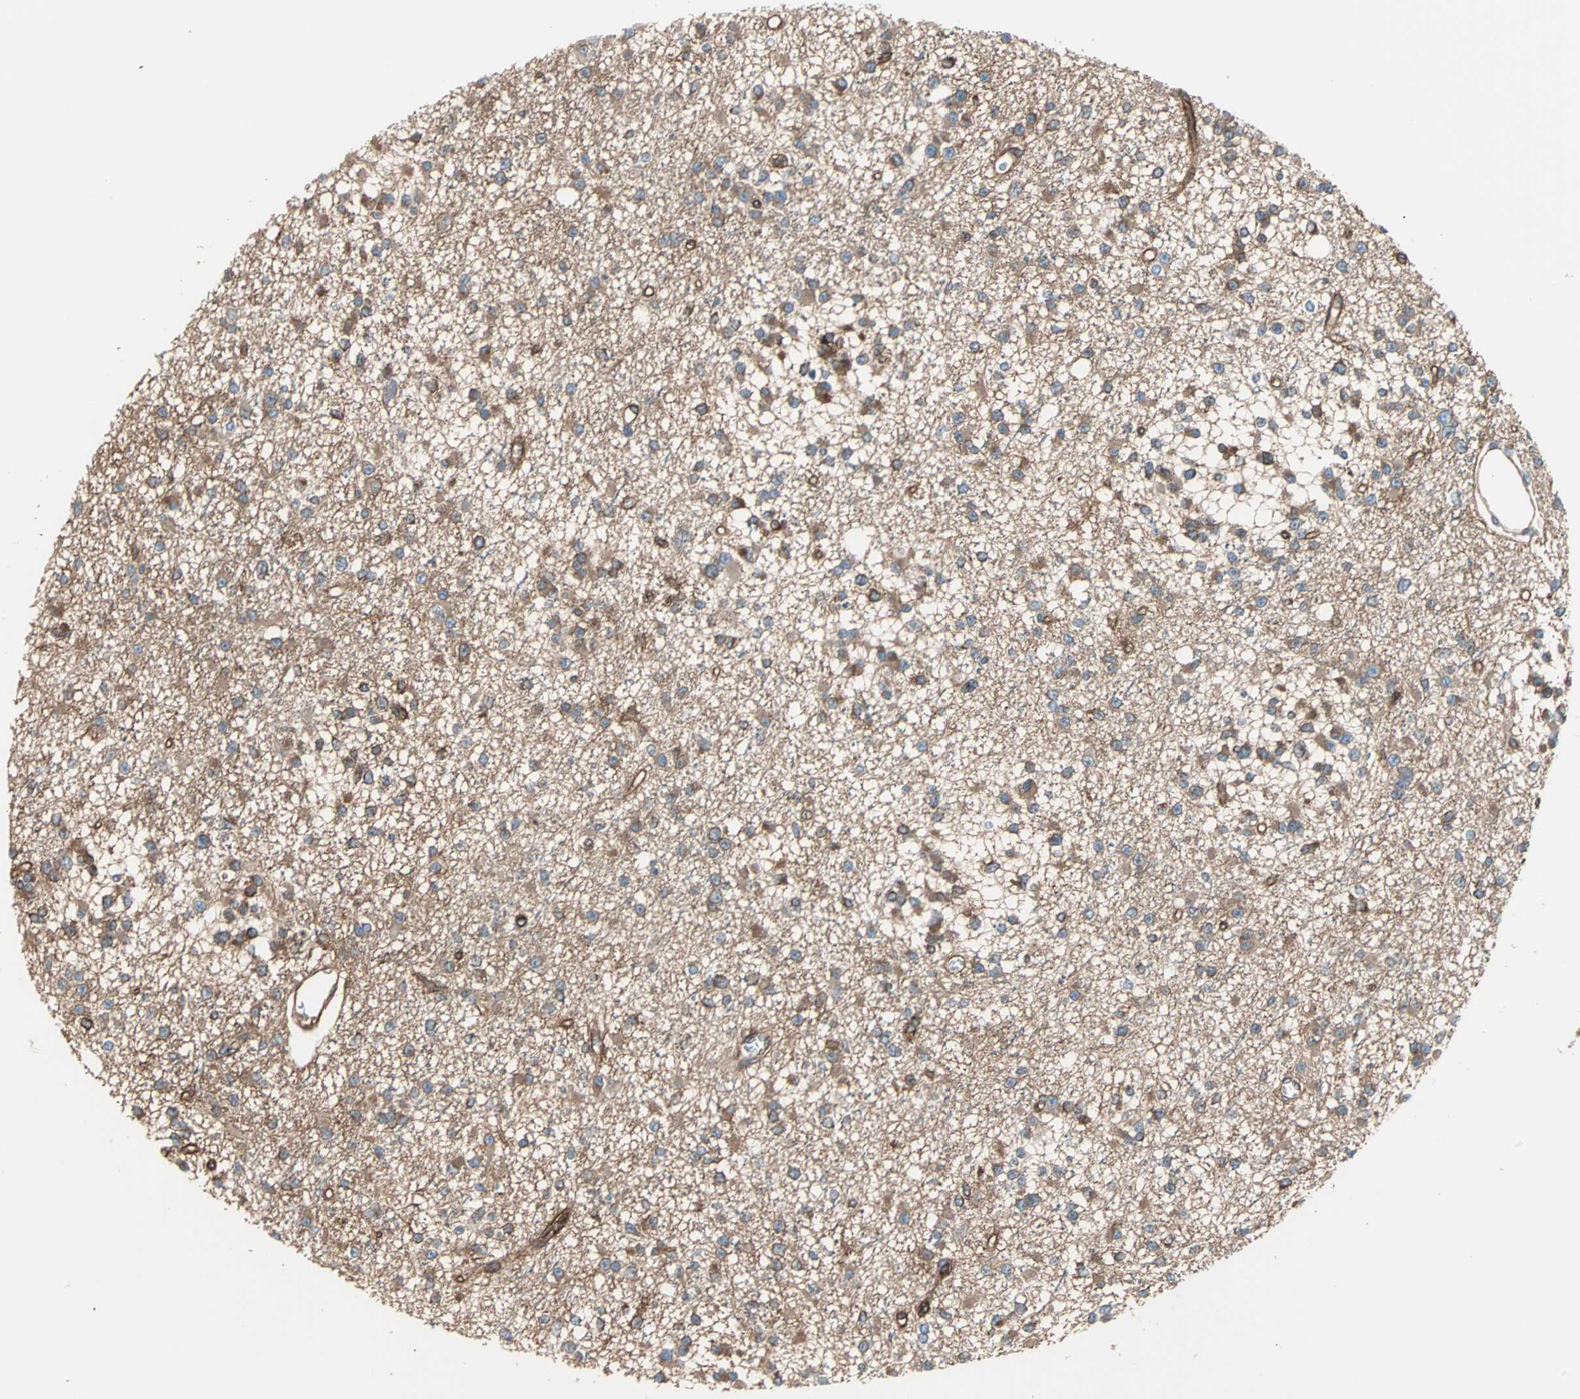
{"staining": {"intensity": "moderate", "quantity": ">75%", "location": "cytoplasmic/membranous"}, "tissue": "glioma", "cell_type": "Tumor cells", "image_type": "cancer", "snomed": [{"axis": "morphology", "description": "Glioma, malignant, Low grade"}, {"axis": "topography", "description": "Brain"}], "caption": "This photomicrograph demonstrates immunohistochemistry (IHC) staining of glioma, with medium moderate cytoplasmic/membranous expression in about >75% of tumor cells.", "gene": "RELA", "patient": {"sex": "female", "age": 22}}